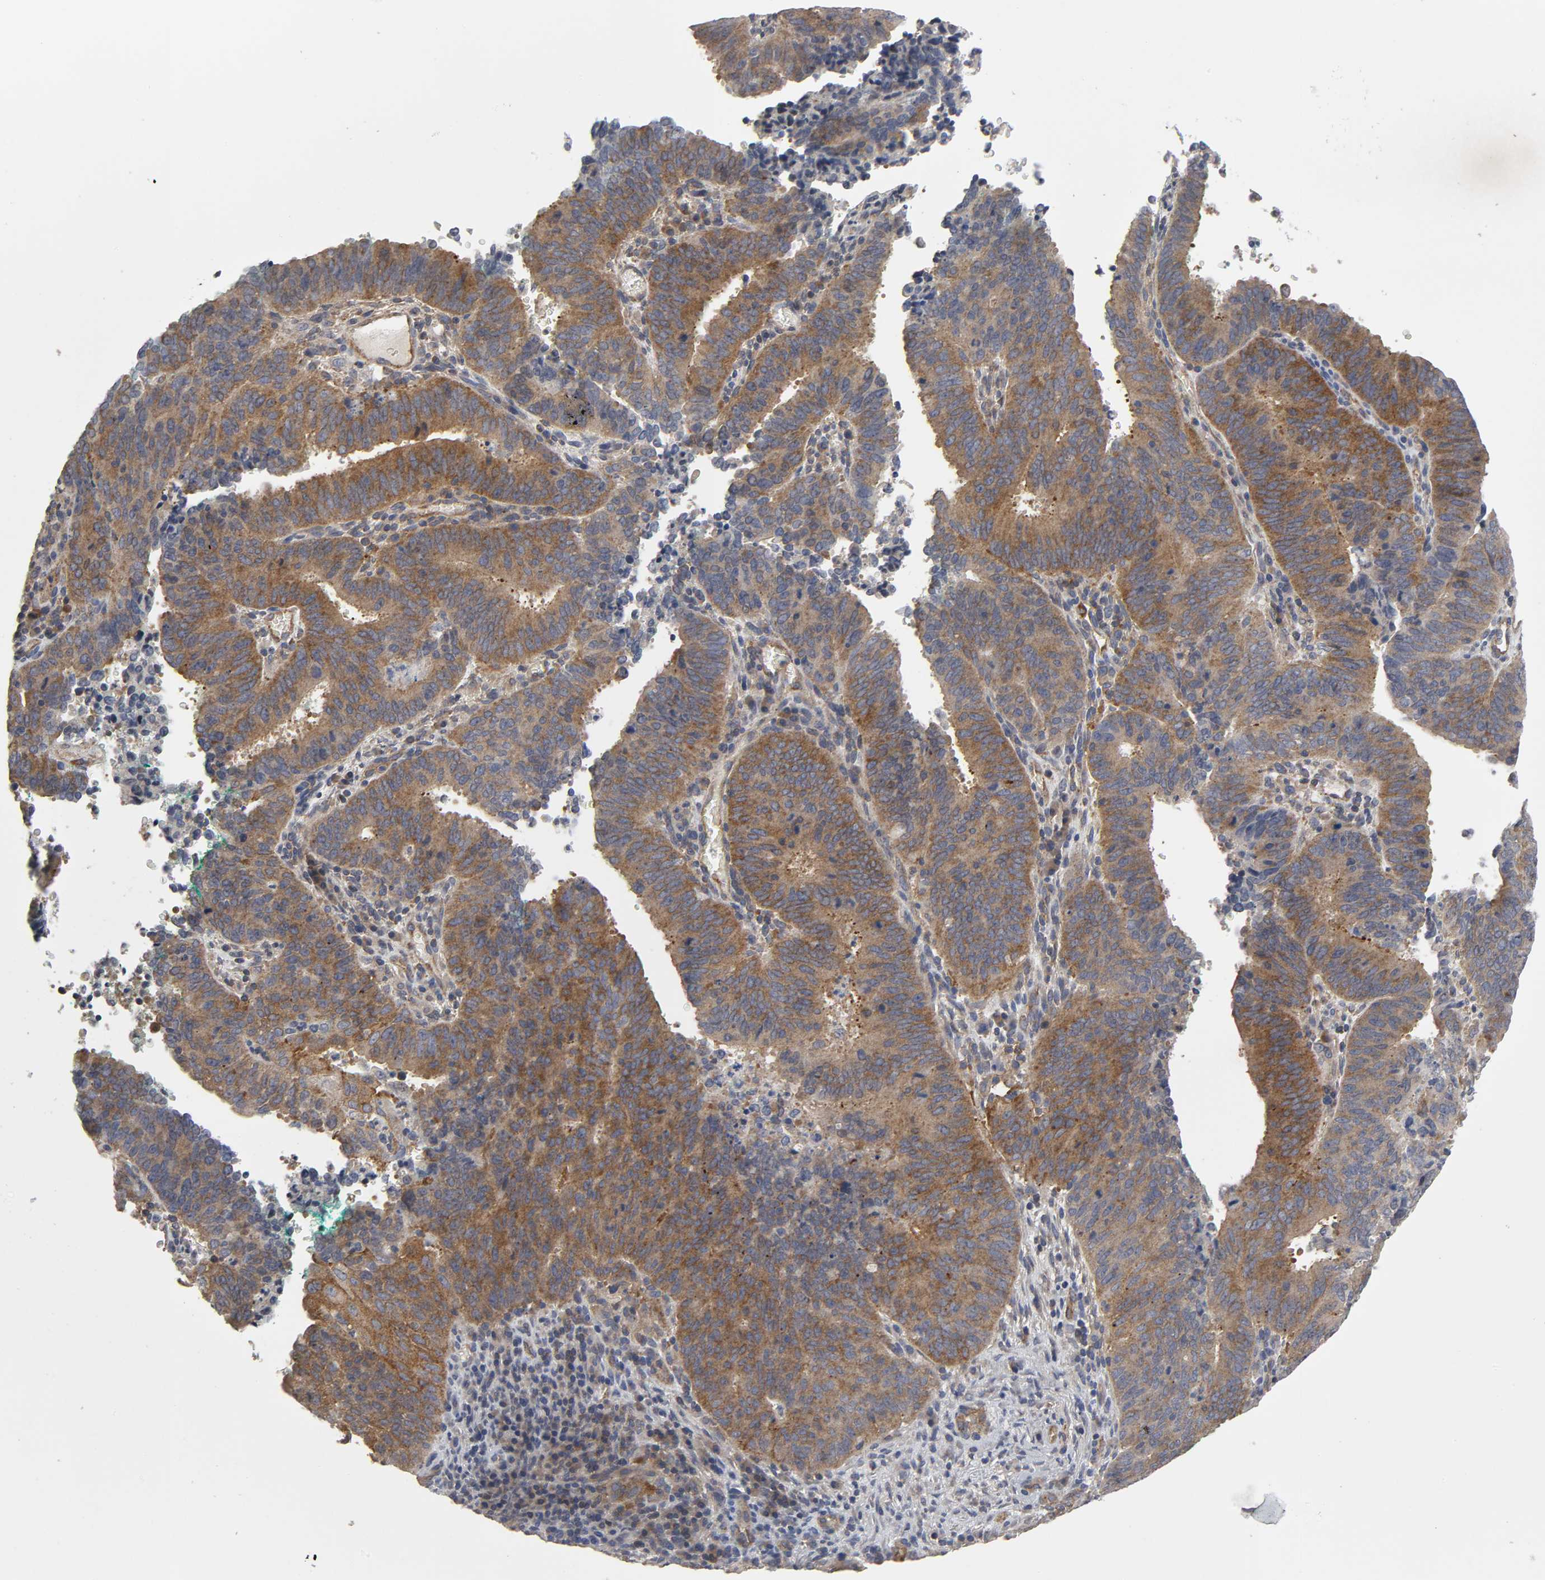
{"staining": {"intensity": "strong", "quantity": ">75%", "location": "cytoplasmic/membranous"}, "tissue": "cervical cancer", "cell_type": "Tumor cells", "image_type": "cancer", "snomed": [{"axis": "morphology", "description": "Adenocarcinoma, NOS"}, {"axis": "topography", "description": "Cervix"}], "caption": "This histopathology image exhibits cervical cancer (adenocarcinoma) stained with immunohistochemistry to label a protein in brown. The cytoplasmic/membranous of tumor cells show strong positivity for the protein. Nuclei are counter-stained blue.", "gene": "SH3GLB1", "patient": {"sex": "female", "age": 44}}